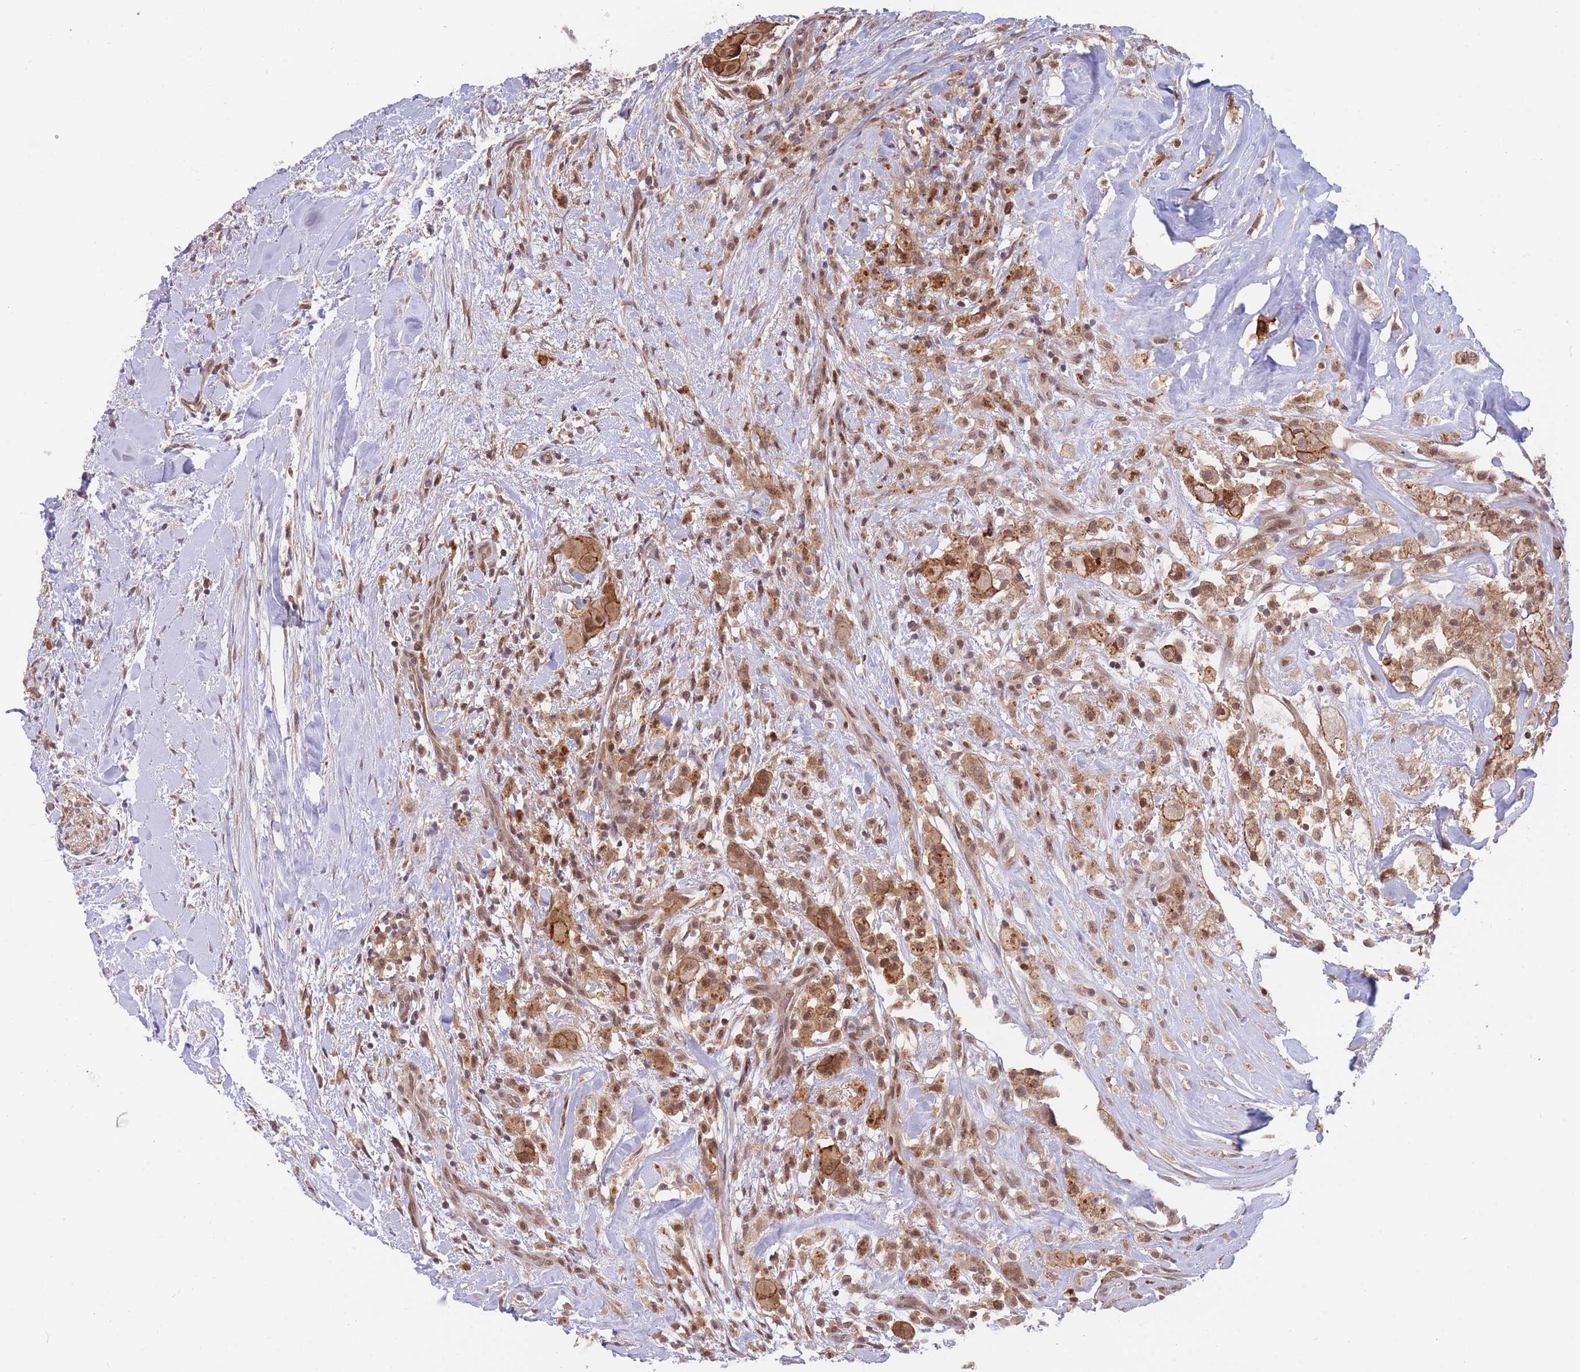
{"staining": {"intensity": "strong", "quantity": ">75%", "location": "cytoplasmic/membranous,nuclear"}, "tissue": "thyroid cancer", "cell_type": "Tumor cells", "image_type": "cancer", "snomed": [{"axis": "morphology", "description": "Normal tissue, NOS"}, {"axis": "morphology", "description": "Papillary adenocarcinoma, NOS"}, {"axis": "topography", "description": "Thyroid gland"}], "caption": "An image of human thyroid papillary adenocarcinoma stained for a protein reveals strong cytoplasmic/membranous and nuclear brown staining in tumor cells. The protein is shown in brown color, while the nuclei are stained blue.", "gene": "BOD1L1", "patient": {"sex": "female", "age": 59}}